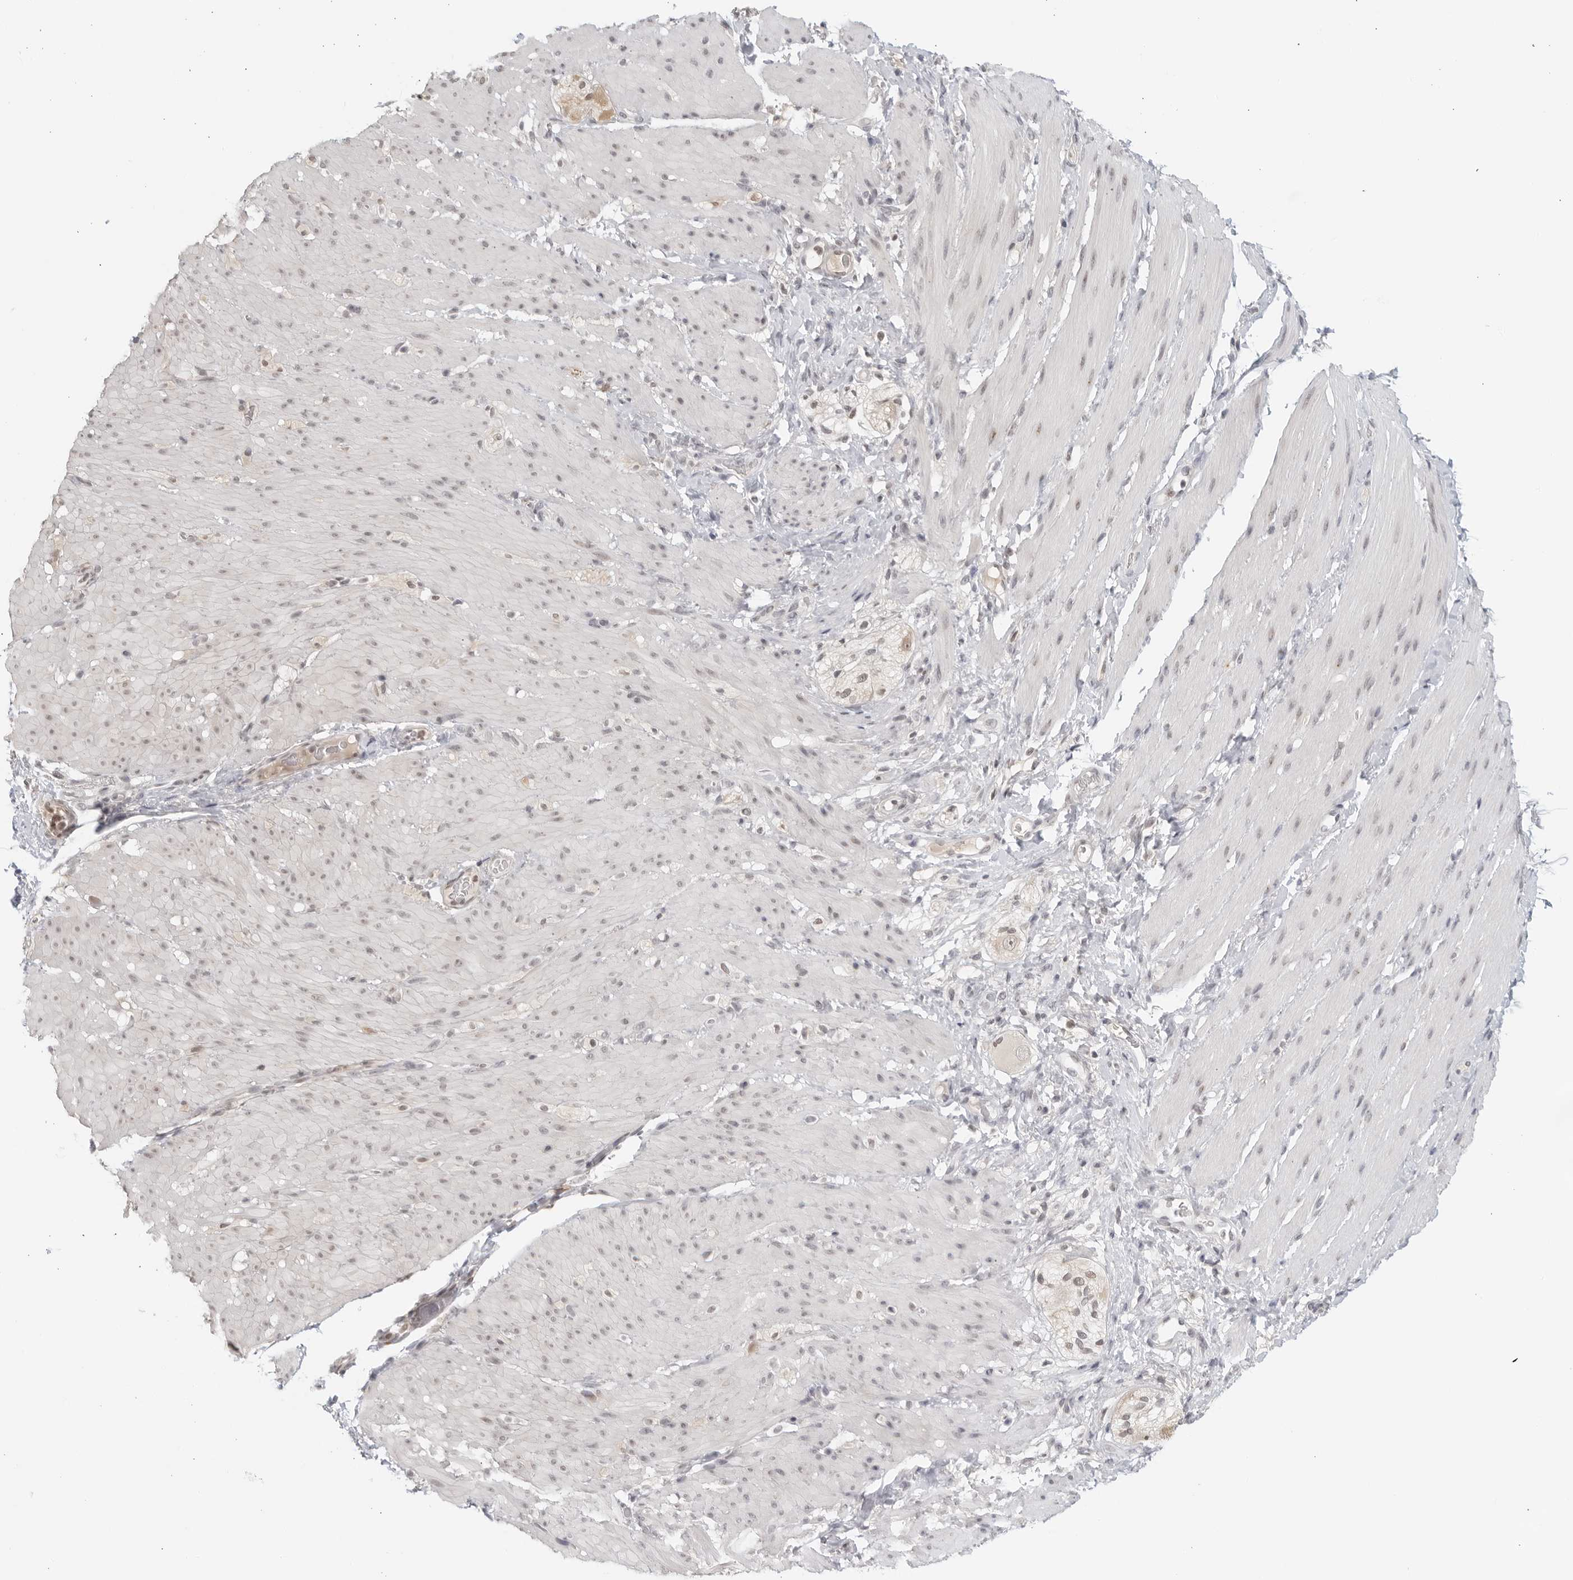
{"staining": {"intensity": "negative", "quantity": "none", "location": "none"}, "tissue": "smooth muscle", "cell_type": "Smooth muscle cells", "image_type": "normal", "snomed": [{"axis": "morphology", "description": "Normal tissue, NOS"}, {"axis": "topography", "description": "Smooth muscle"}, {"axis": "topography", "description": "Small intestine"}], "caption": "The photomicrograph demonstrates no staining of smooth muscle cells in benign smooth muscle. (DAB immunohistochemistry with hematoxylin counter stain).", "gene": "RAB11FIP3", "patient": {"sex": "female", "age": 84}}